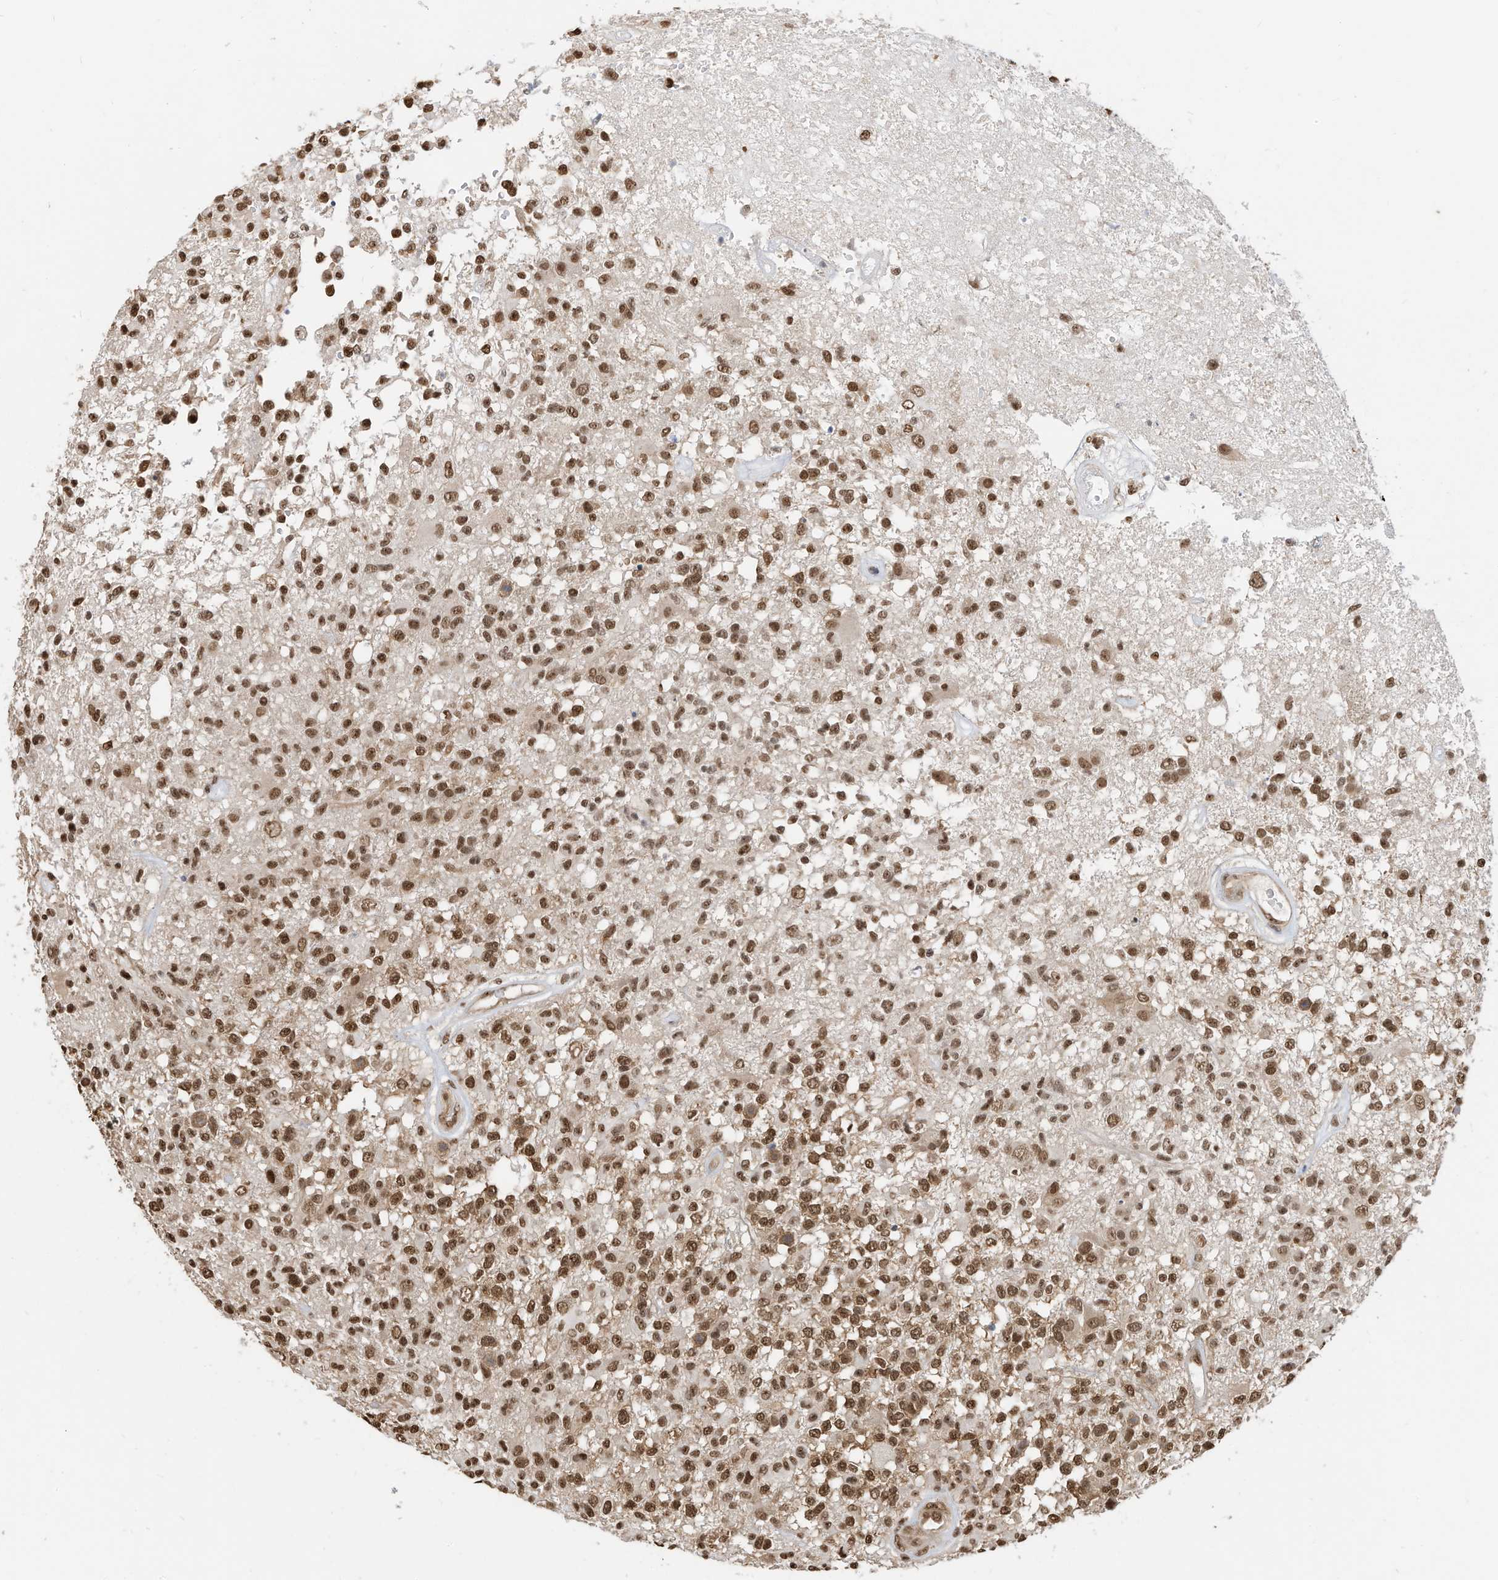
{"staining": {"intensity": "moderate", "quantity": ">75%", "location": "nuclear"}, "tissue": "glioma", "cell_type": "Tumor cells", "image_type": "cancer", "snomed": [{"axis": "morphology", "description": "Glioma, malignant, High grade"}, {"axis": "morphology", "description": "Glioblastoma, NOS"}, {"axis": "topography", "description": "Brain"}], "caption": "The photomicrograph demonstrates staining of glioma, revealing moderate nuclear protein staining (brown color) within tumor cells.", "gene": "ZNF195", "patient": {"sex": "male", "age": 60}}